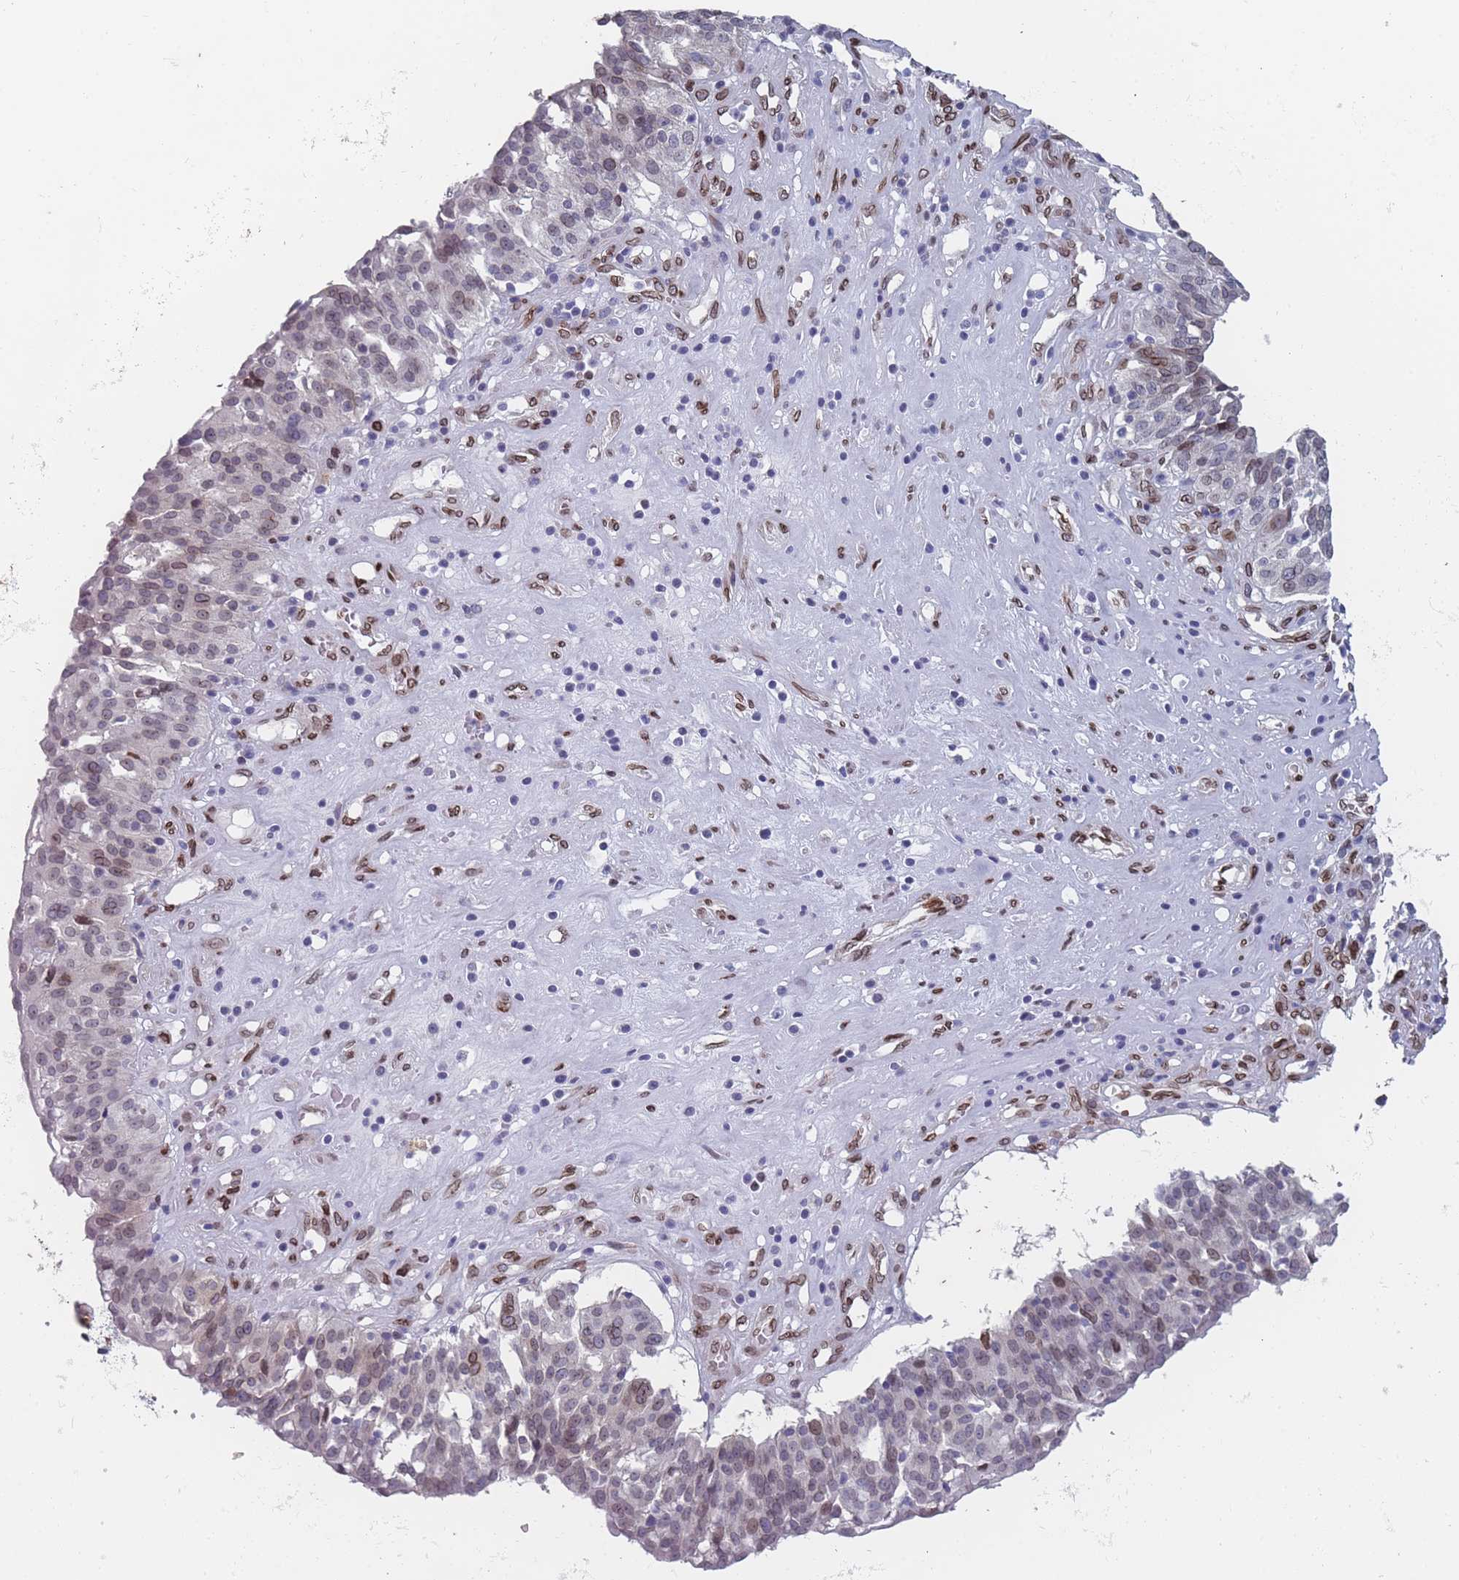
{"staining": {"intensity": "moderate", "quantity": "<25%", "location": "cytoplasmic/membranous,nuclear"}, "tissue": "ovarian cancer", "cell_type": "Tumor cells", "image_type": "cancer", "snomed": [{"axis": "morphology", "description": "Cystadenocarcinoma, serous, NOS"}, {"axis": "topography", "description": "Ovary"}], "caption": "This is an image of IHC staining of serous cystadenocarcinoma (ovarian), which shows moderate staining in the cytoplasmic/membranous and nuclear of tumor cells.", "gene": "ZBTB1", "patient": {"sex": "female", "age": 59}}